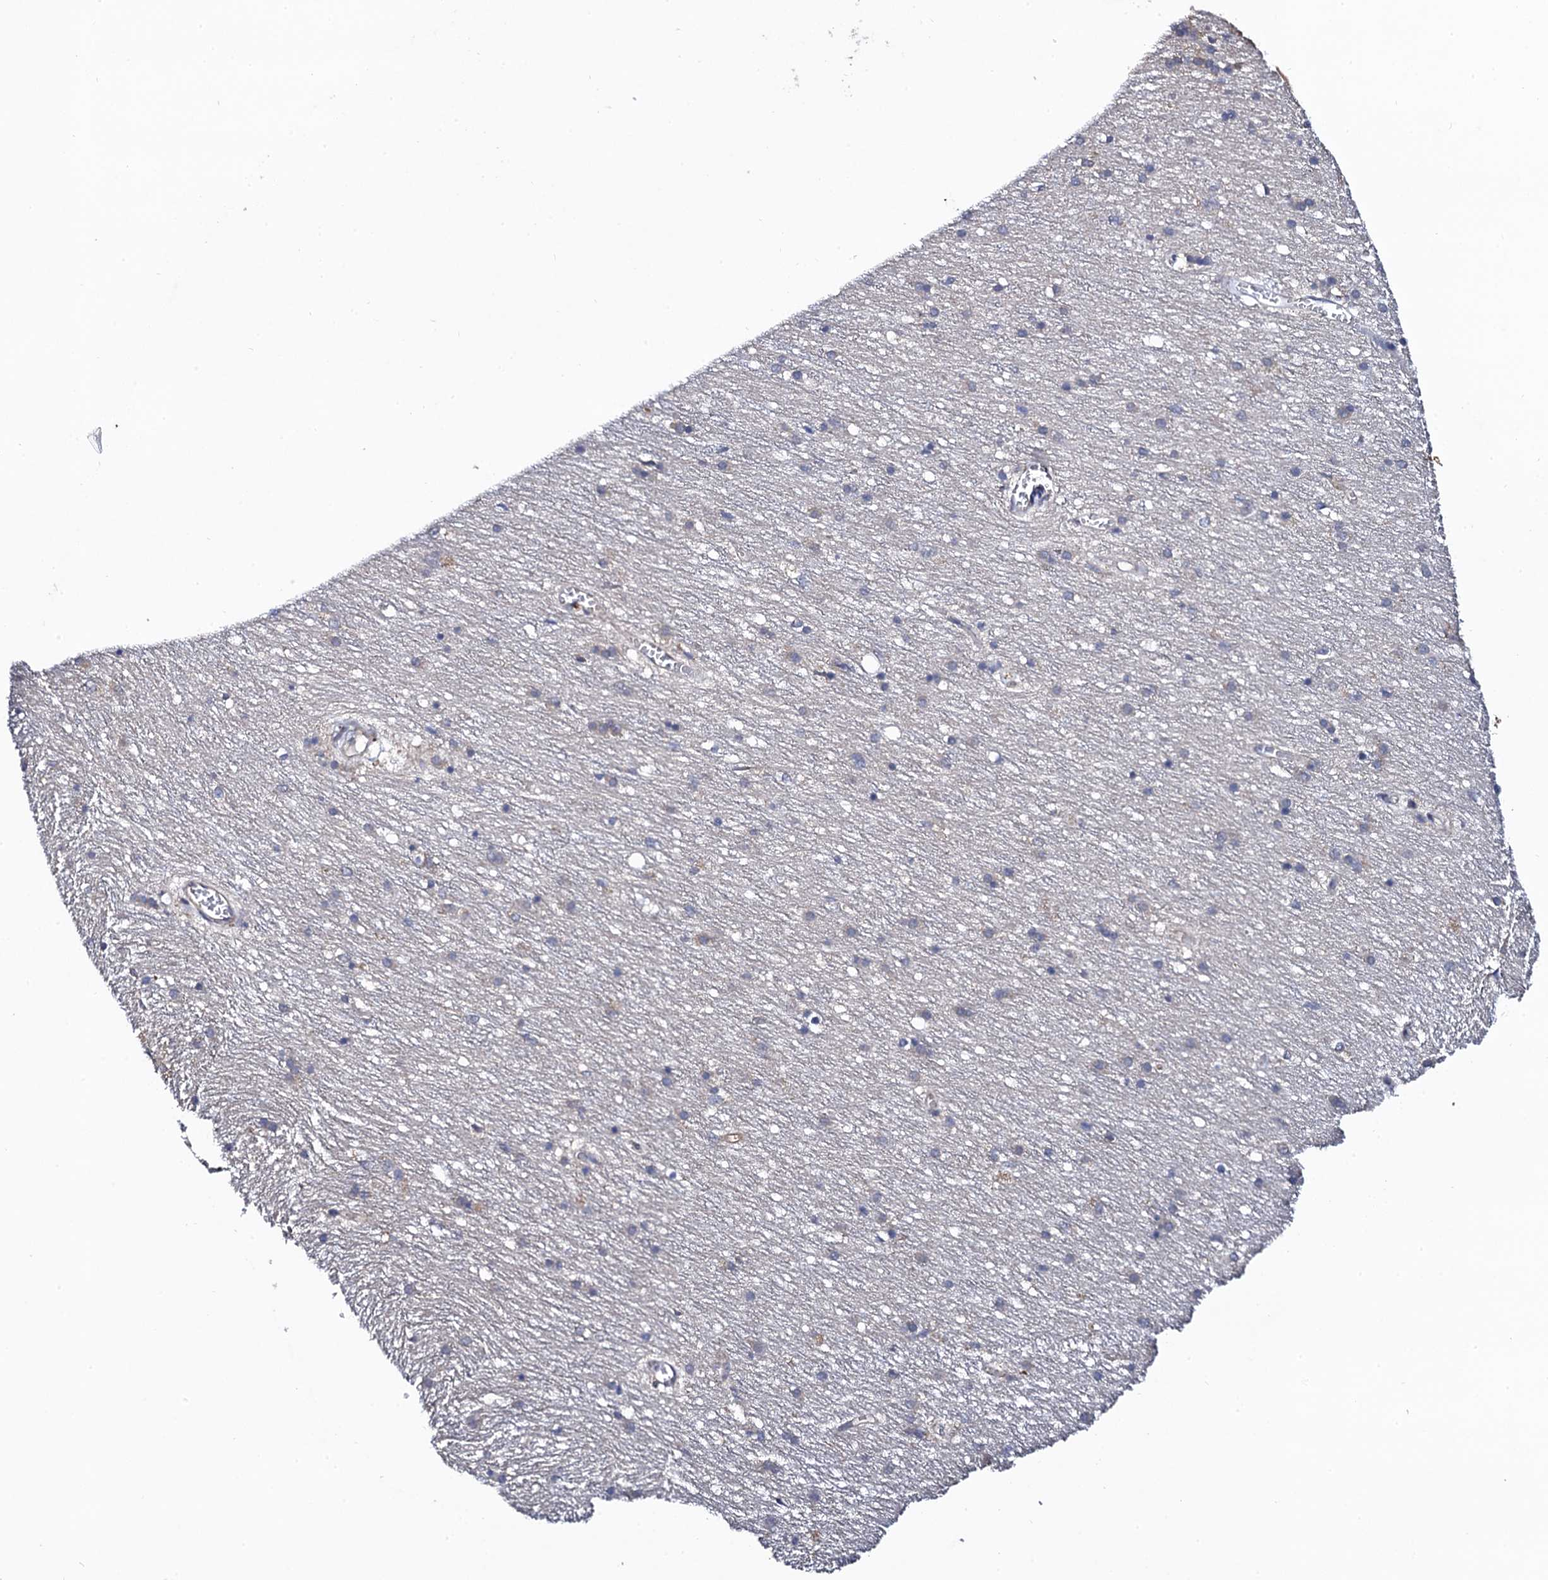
{"staining": {"intensity": "negative", "quantity": "none", "location": "none"}, "tissue": "cerebellum", "cell_type": "Cells in granular layer", "image_type": "normal", "snomed": [{"axis": "morphology", "description": "Normal tissue, NOS"}, {"axis": "topography", "description": "Cerebellum"}], "caption": "A micrograph of human cerebellum is negative for staining in cells in granular layer. (DAB IHC visualized using brightfield microscopy, high magnification).", "gene": "IP6K1", "patient": {"sex": "male", "age": 54}}